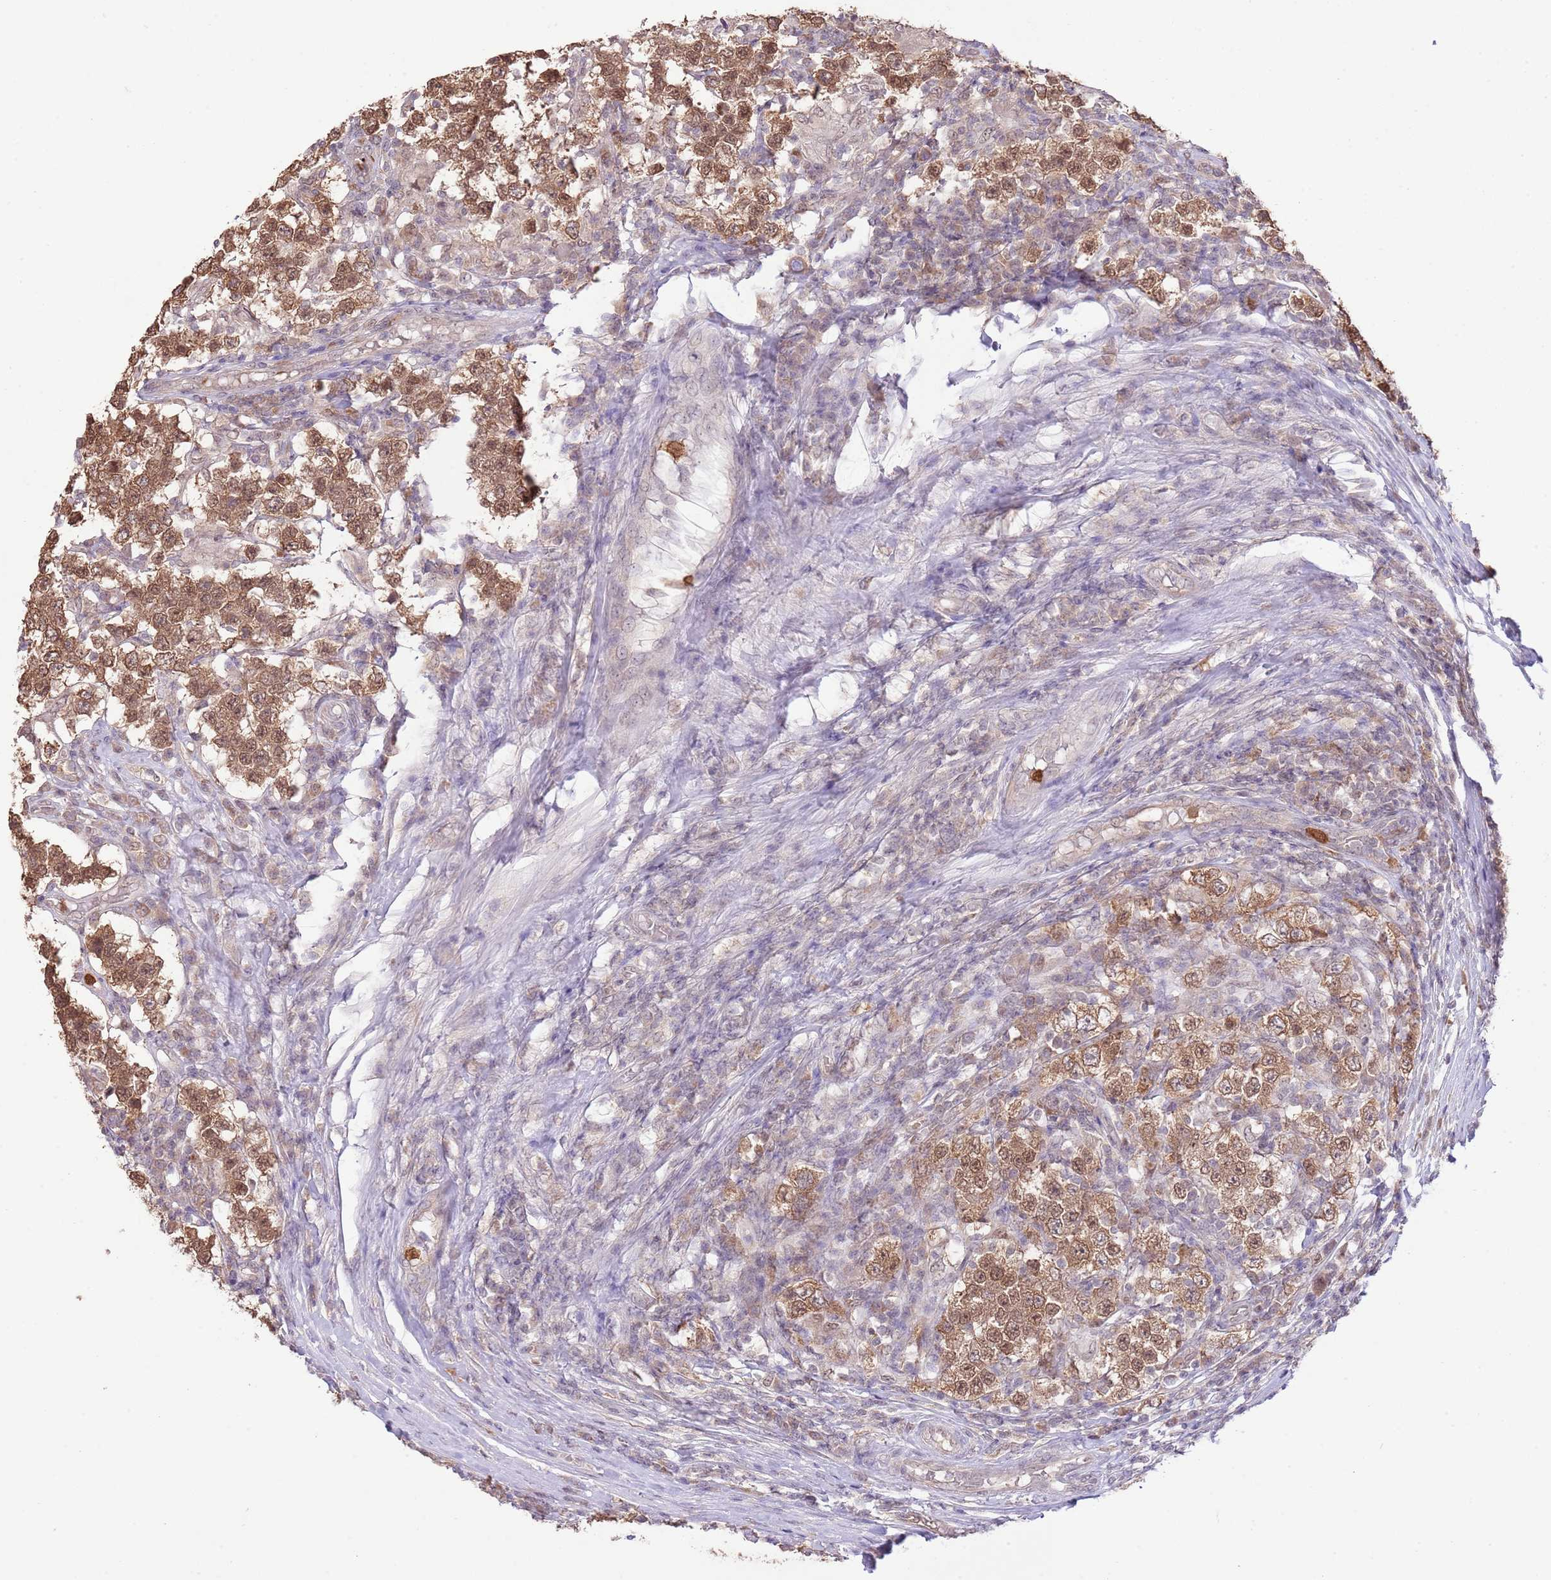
{"staining": {"intensity": "moderate", "quantity": ">75%", "location": "cytoplasmic/membranous,nuclear"}, "tissue": "testis cancer", "cell_type": "Tumor cells", "image_type": "cancer", "snomed": [{"axis": "morphology", "description": "Seminoma, NOS"}, {"axis": "morphology", "description": "Carcinoma, Embryonal, NOS"}, {"axis": "topography", "description": "Testis"}], "caption": "Immunohistochemical staining of testis cancer (seminoma) displays medium levels of moderate cytoplasmic/membranous and nuclear positivity in approximately >75% of tumor cells.", "gene": "AMIGO1", "patient": {"sex": "male", "age": 41}}